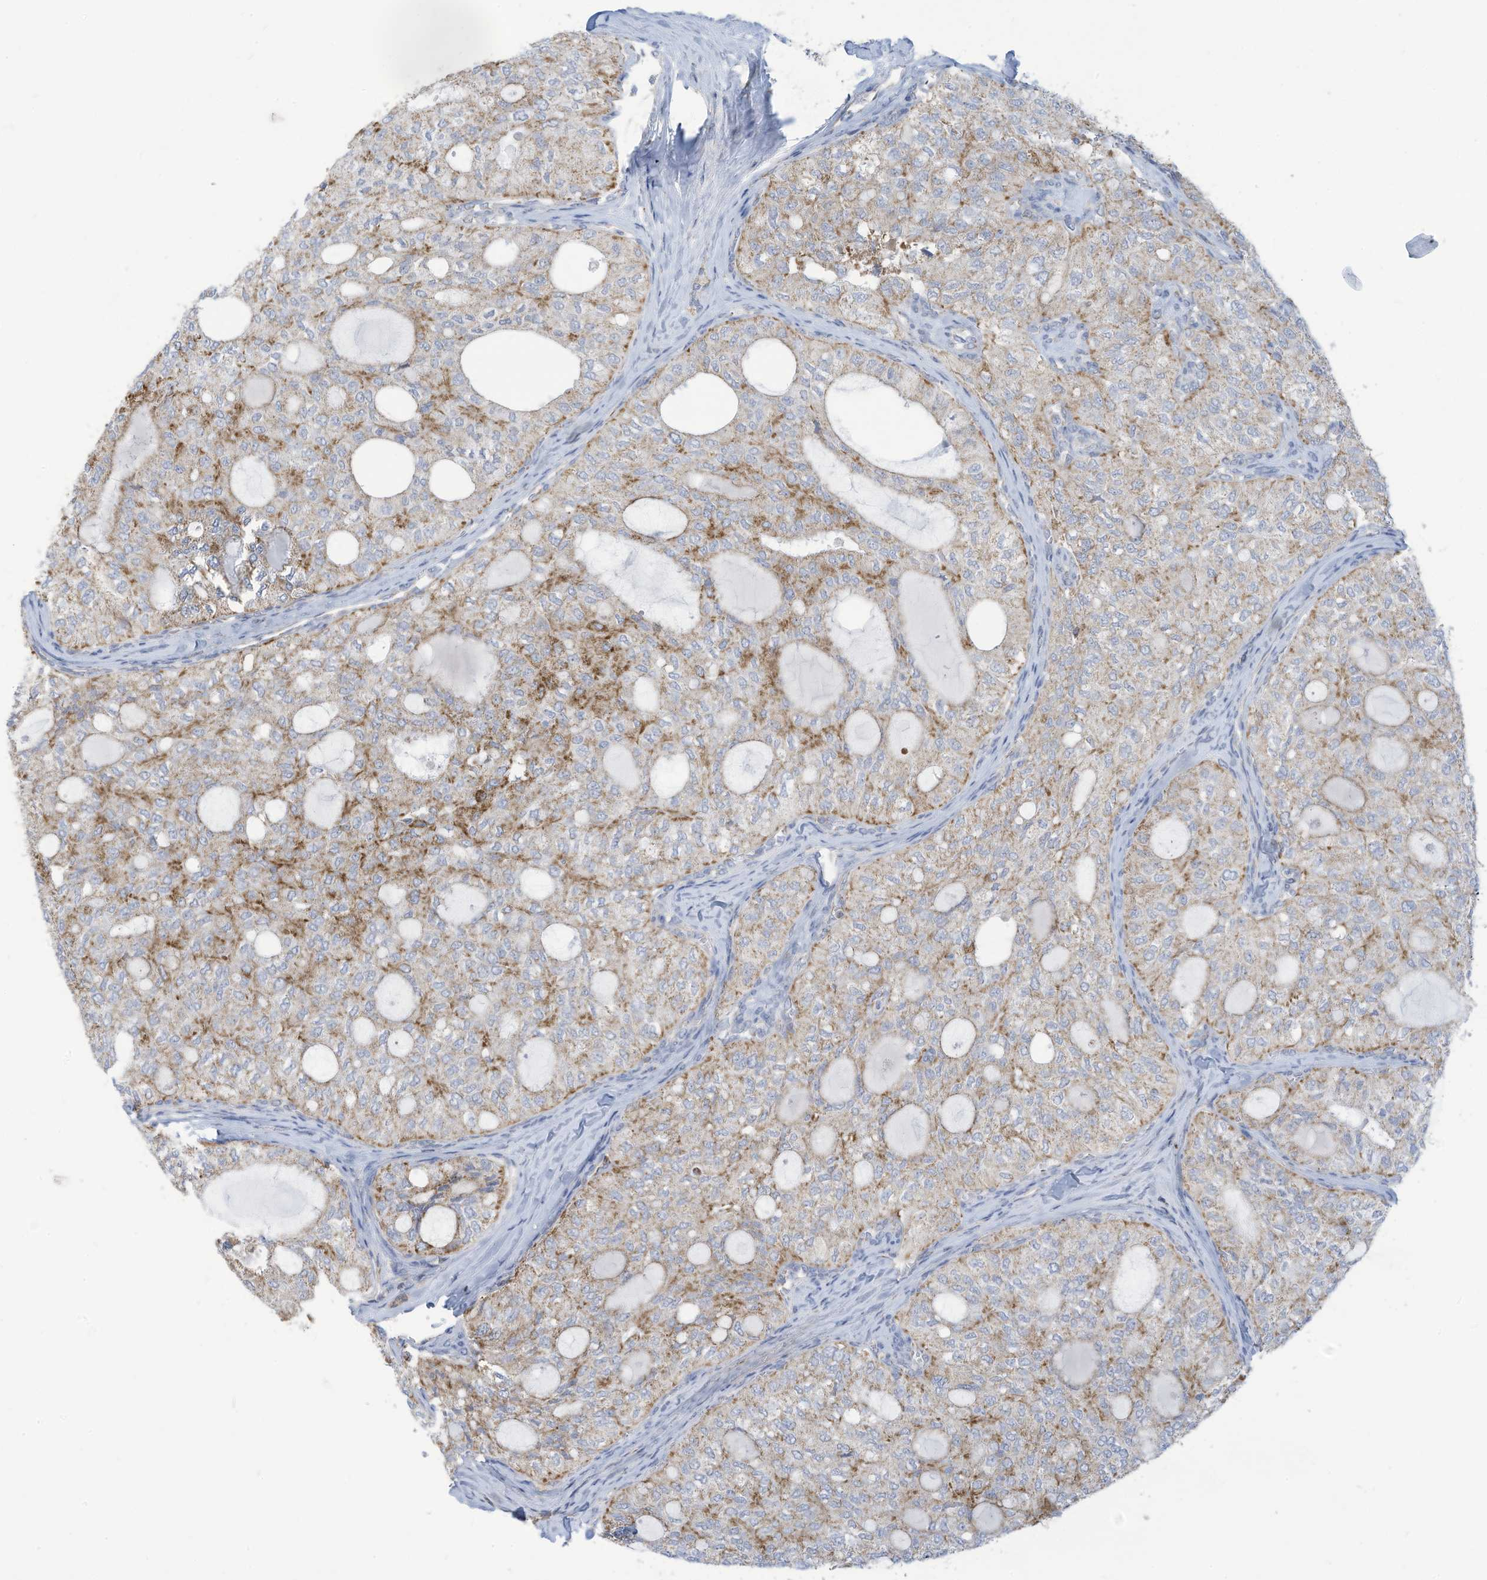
{"staining": {"intensity": "moderate", "quantity": "<25%", "location": "cytoplasmic/membranous"}, "tissue": "thyroid cancer", "cell_type": "Tumor cells", "image_type": "cancer", "snomed": [{"axis": "morphology", "description": "Follicular adenoma carcinoma, NOS"}, {"axis": "topography", "description": "Thyroid gland"}], "caption": "Follicular adenoma carcinoma (thyroid) stained with IHC shows moderate cytoplasmic/membranous staining in about <25% of tumor cells.", "gene": "NLN", "patient": {"sex": "male", "age": 75}}